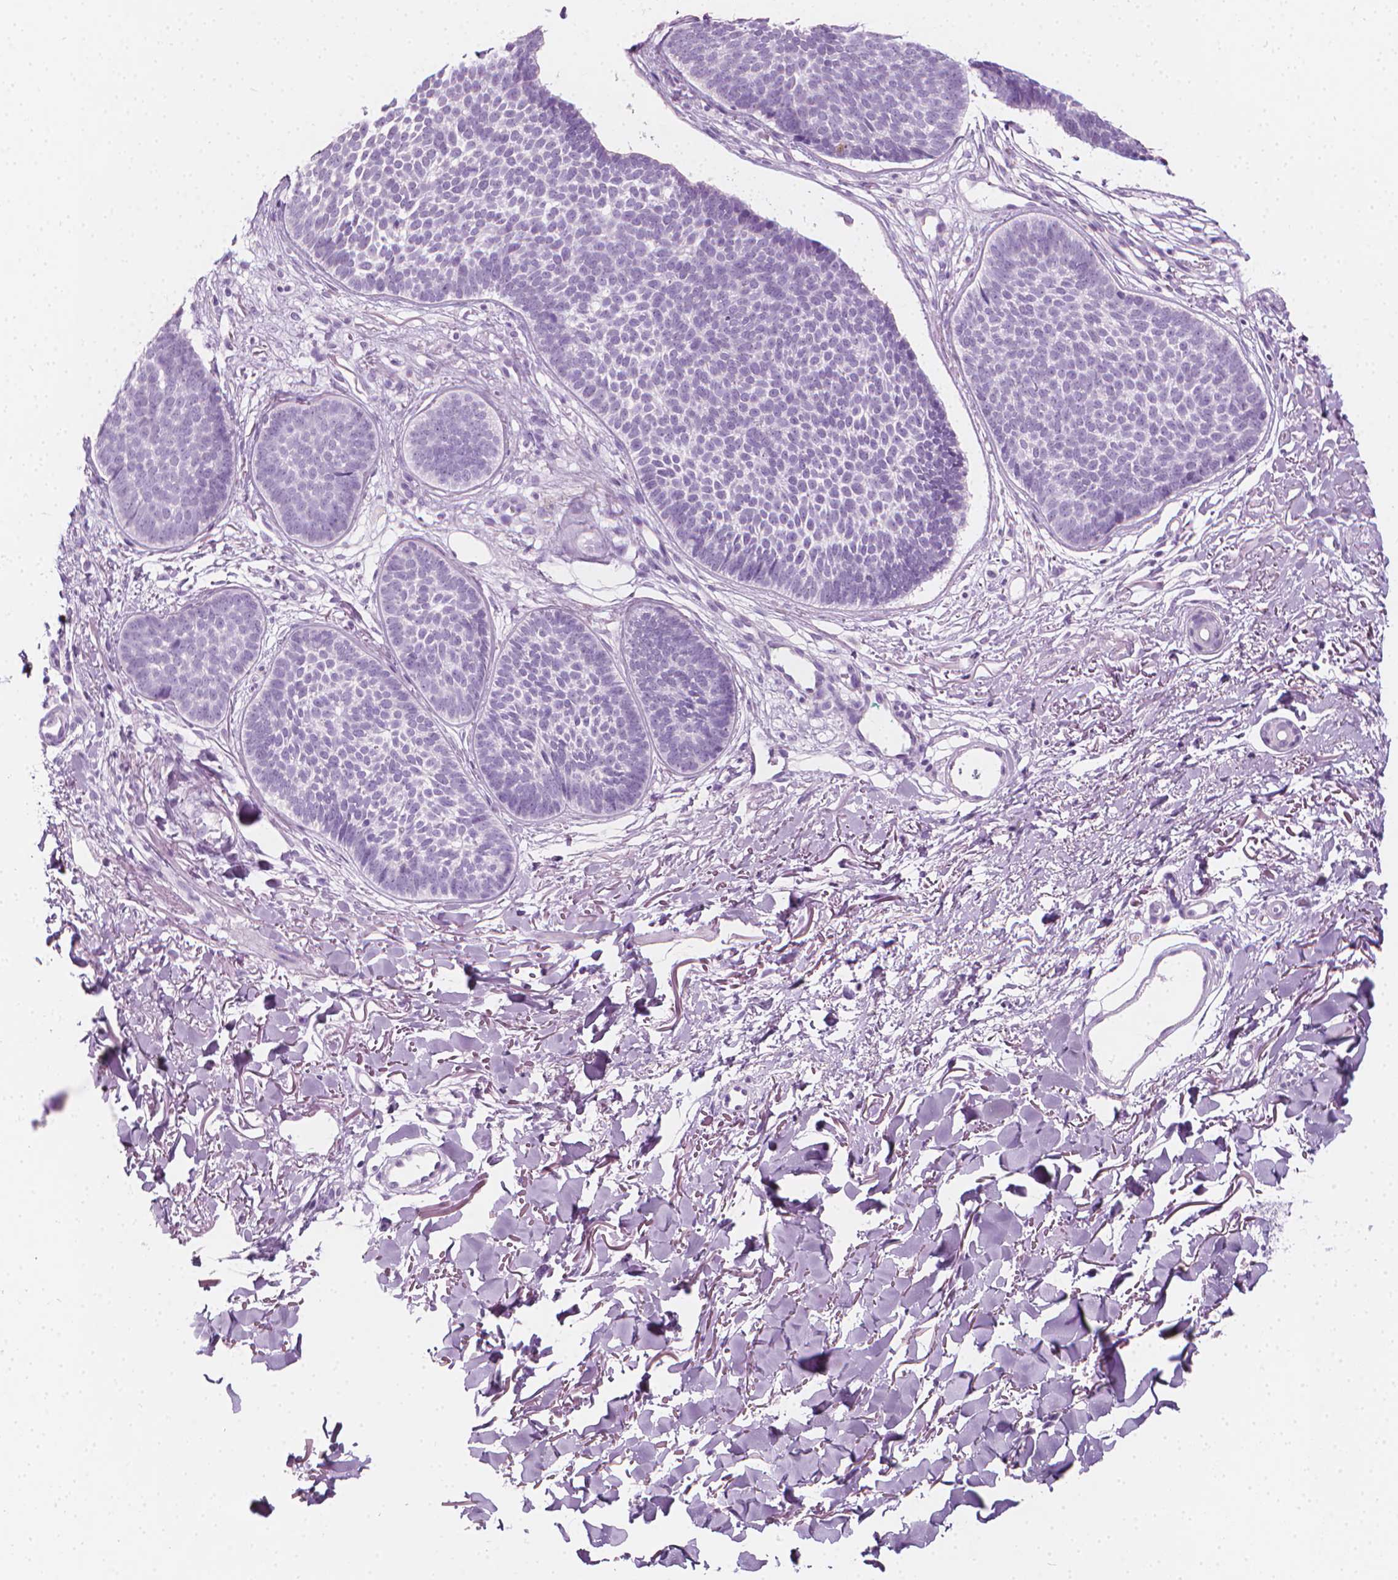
{"staining": {"intensity": "negative", "quantity": "none", "location": "none"}, "tissue": "skin cancer", "cell_type": "Tumor cells", "image_type": "cancer", "snomed": [{"axis": "morphology", "description": "Basal cell carcinoma"}, {"axis": "topography", "description": "Skin"}, {"axis": "topography", "description": "Skin of neck"}, {"axis": "topography", "description": "Skin of shoulder"}, {"axis": "topography", "description": "Skin of back"}], "caption": "An IHC image of basal cell carcinoma (skin) is shown. There is no staining in tumor cells of basal cell carcinoma (skin). (DAB (3,3'-diaminobenzidine) IHC with hematoxylin counter stain).", "gene": "SCG3", "patient": {"sex": "male", "age": 80}}